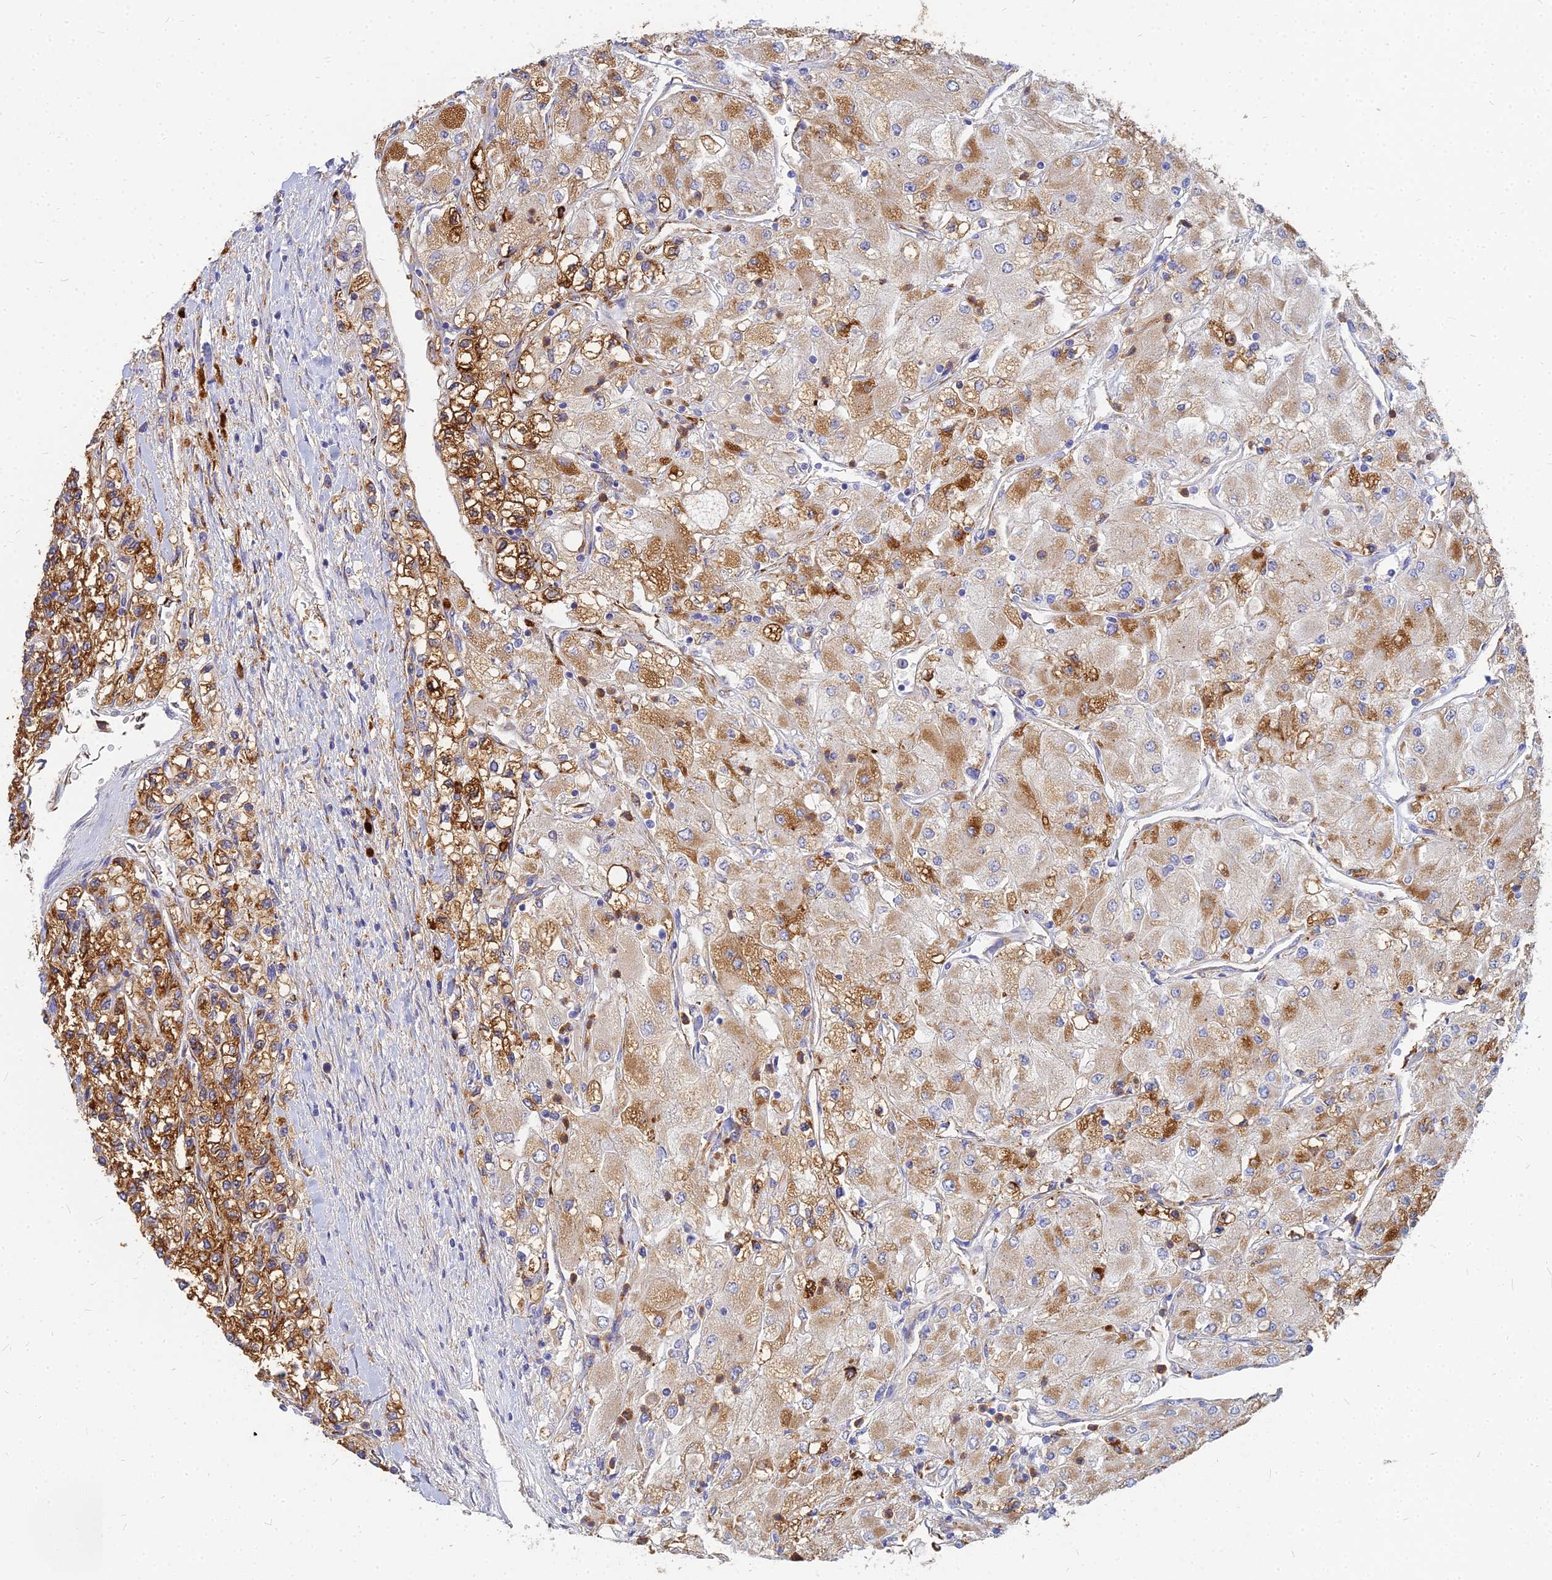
{"staining": {"intensity": "moderate", "quantity": "25%-75%", "location": "cytoplasmic/membranous"}, "tissue": "renal cancer", "cell_type": "Tumor cells", "image_type": "cancer", "snomed": [{"axis": "morphology", "description": "Adenocarcinoma, NOS"}, {"axis": "topography", "description": "Kidney"}], "caption": "Renal adenocarcinoma stained for a protein reveals moderate cytoplasmic/membranous positivity in tumor cells.", "gene": "VAT1", "patient": {"sex": "male", "age": 80}}